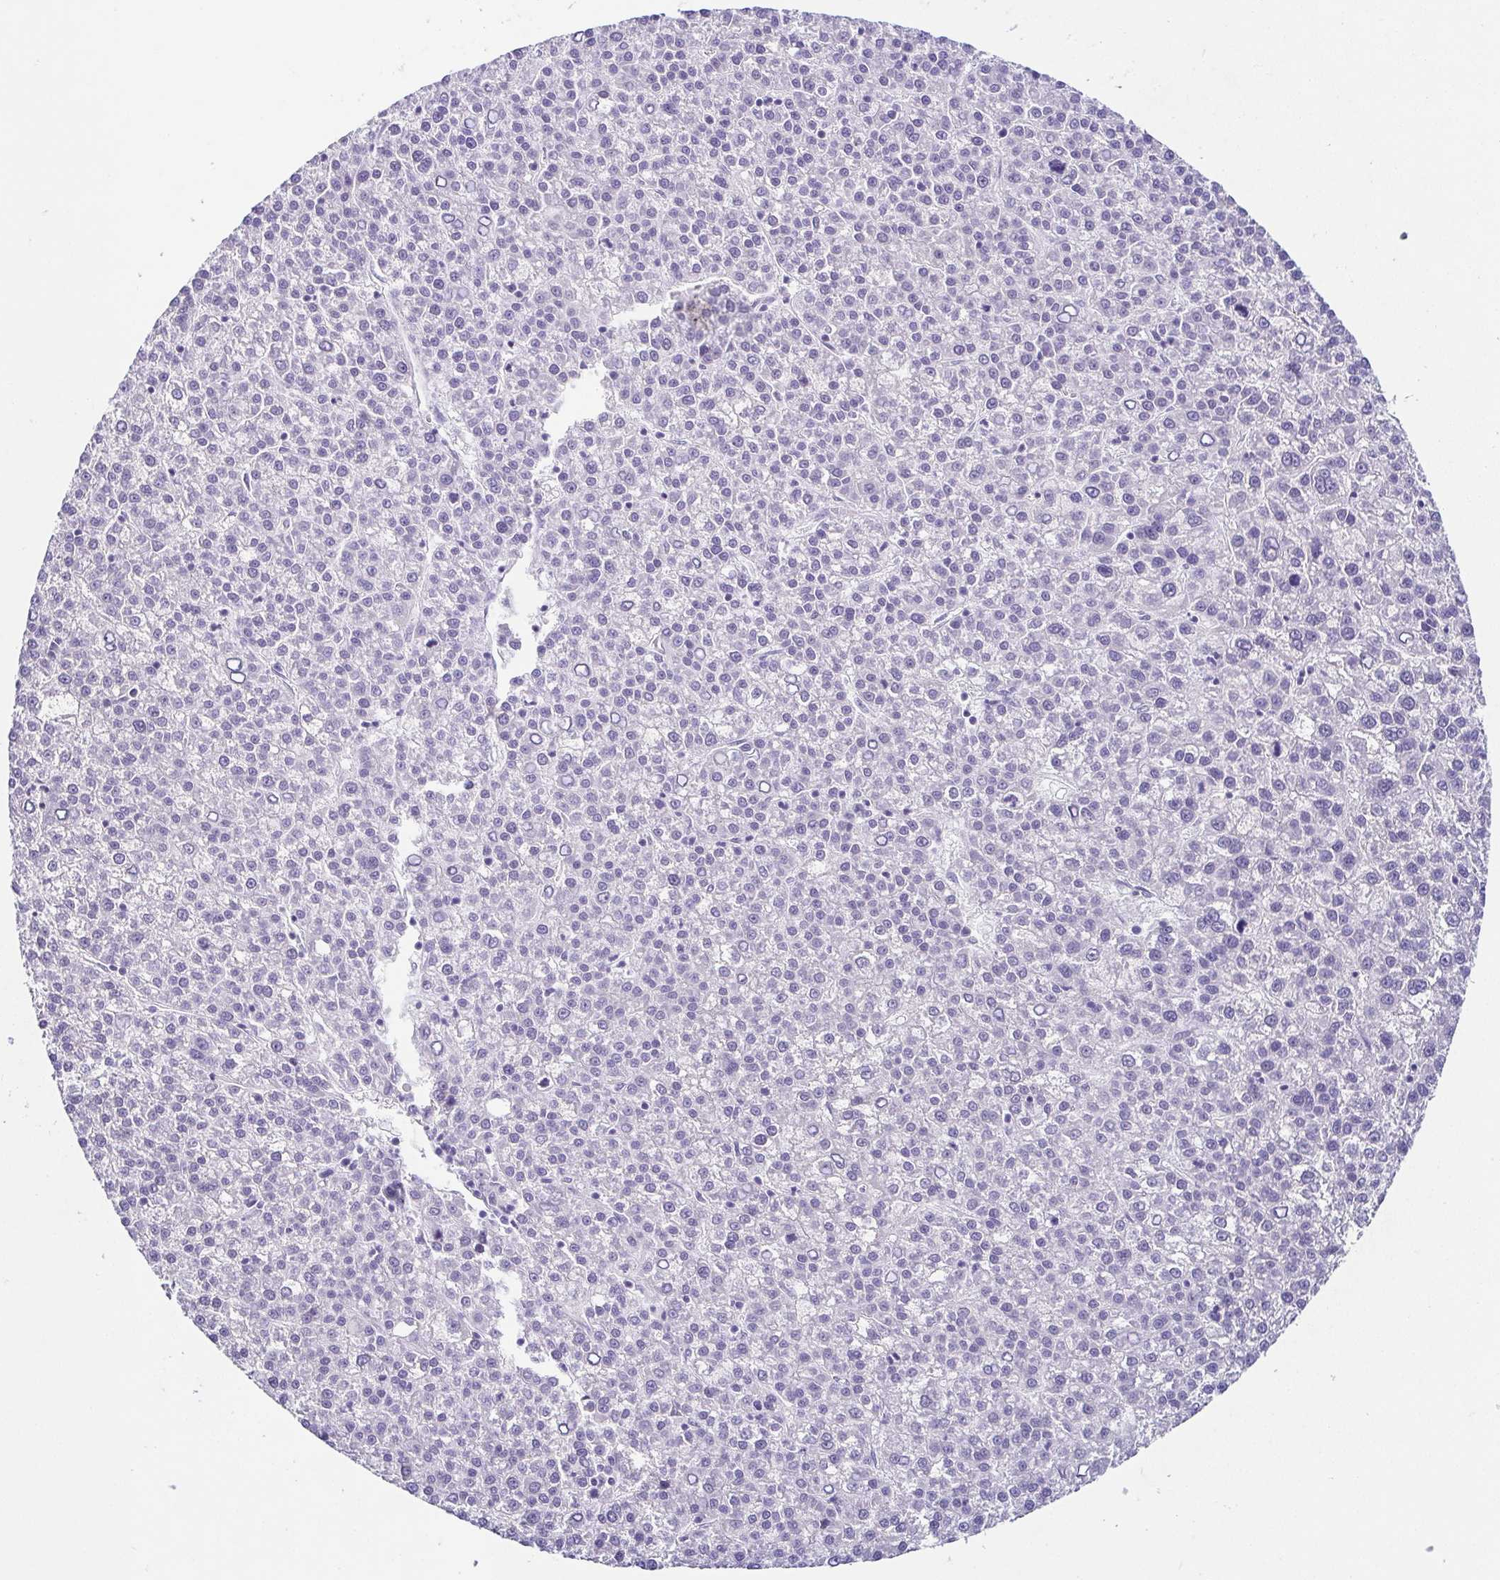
{"staining": {"intensity": "negative", "quantity": "none", "location": "none"}, "tissue": "liver cancer", "cell_type": "Tumor cells", "image_type": "cancer", "snomed": [{"axis": "morphology", "description": "Carcinoma, Hepatocellular, NOS"}, {"axis": "topography", "description": "Liver"}], "caption": "Photomicrograph shows no significant protein staining in tumor cells of hepatocellular carcinoma (liver).", "gene": "TP73", "patient": {"sex": "female", "age": 58}}